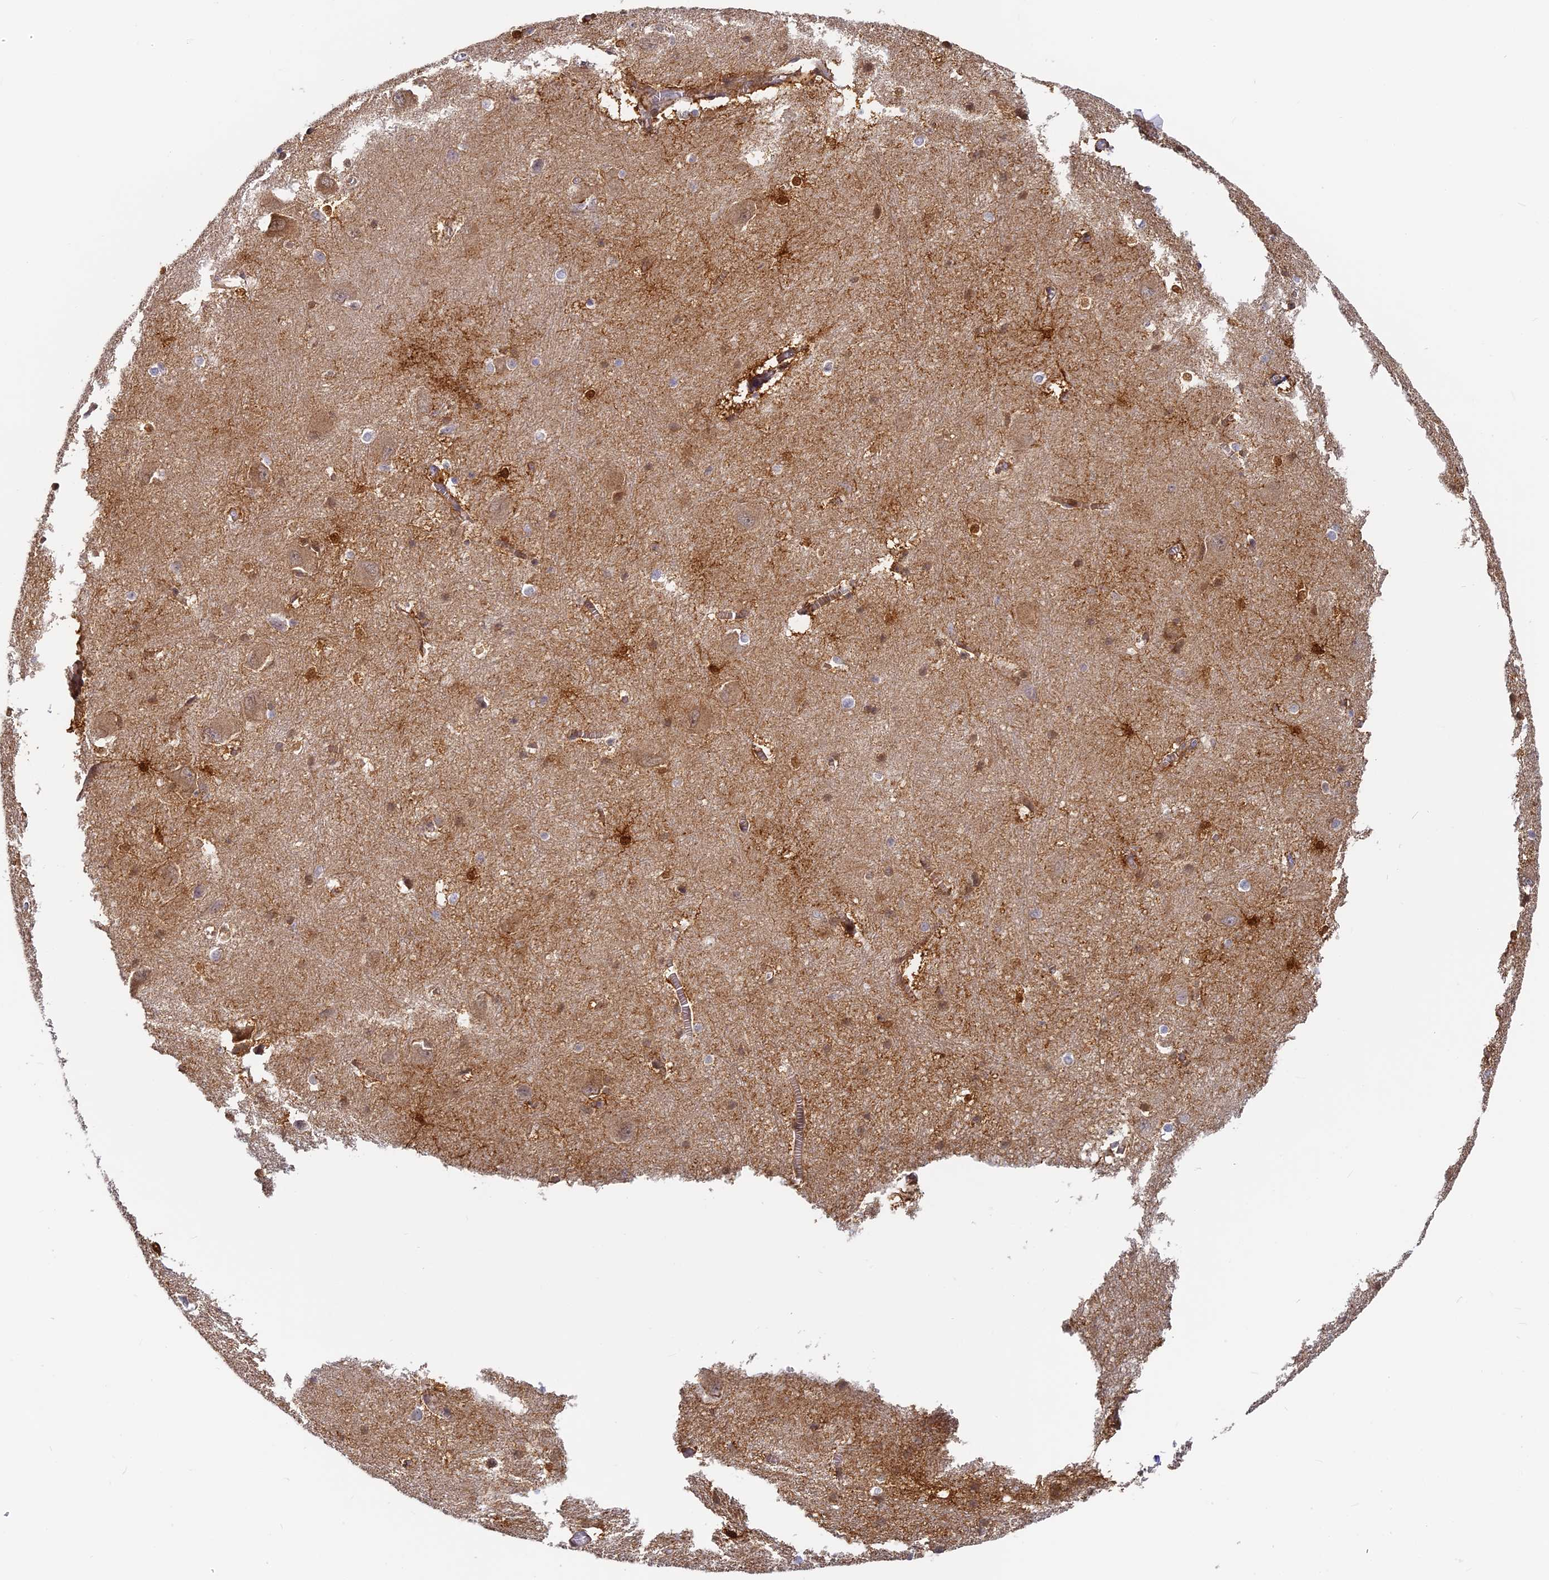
{"staining": {"intensity": "strong", "quantity": "25%-75%", "location": "cytoplasmic/membranous,nuclear"}, "tissue": "caudate", "cell_type": "Glial cells", "image_type": "normal", "snomed": [{"axis": "morphology", "description": "Normal tissue, NOS"}, {"axis": "topography", "description": "Lateral ventricle wall"}], "caption": "Strong cytoplasmic/membranous,nuclear protein expression is appreciated in about 25%-75% of glial cells in caudate. (DAB IHC, brown staining for protein, blue staining for nuclei).", "gene": "GJA1", "patient": {"sex": "male", "age": 37}}